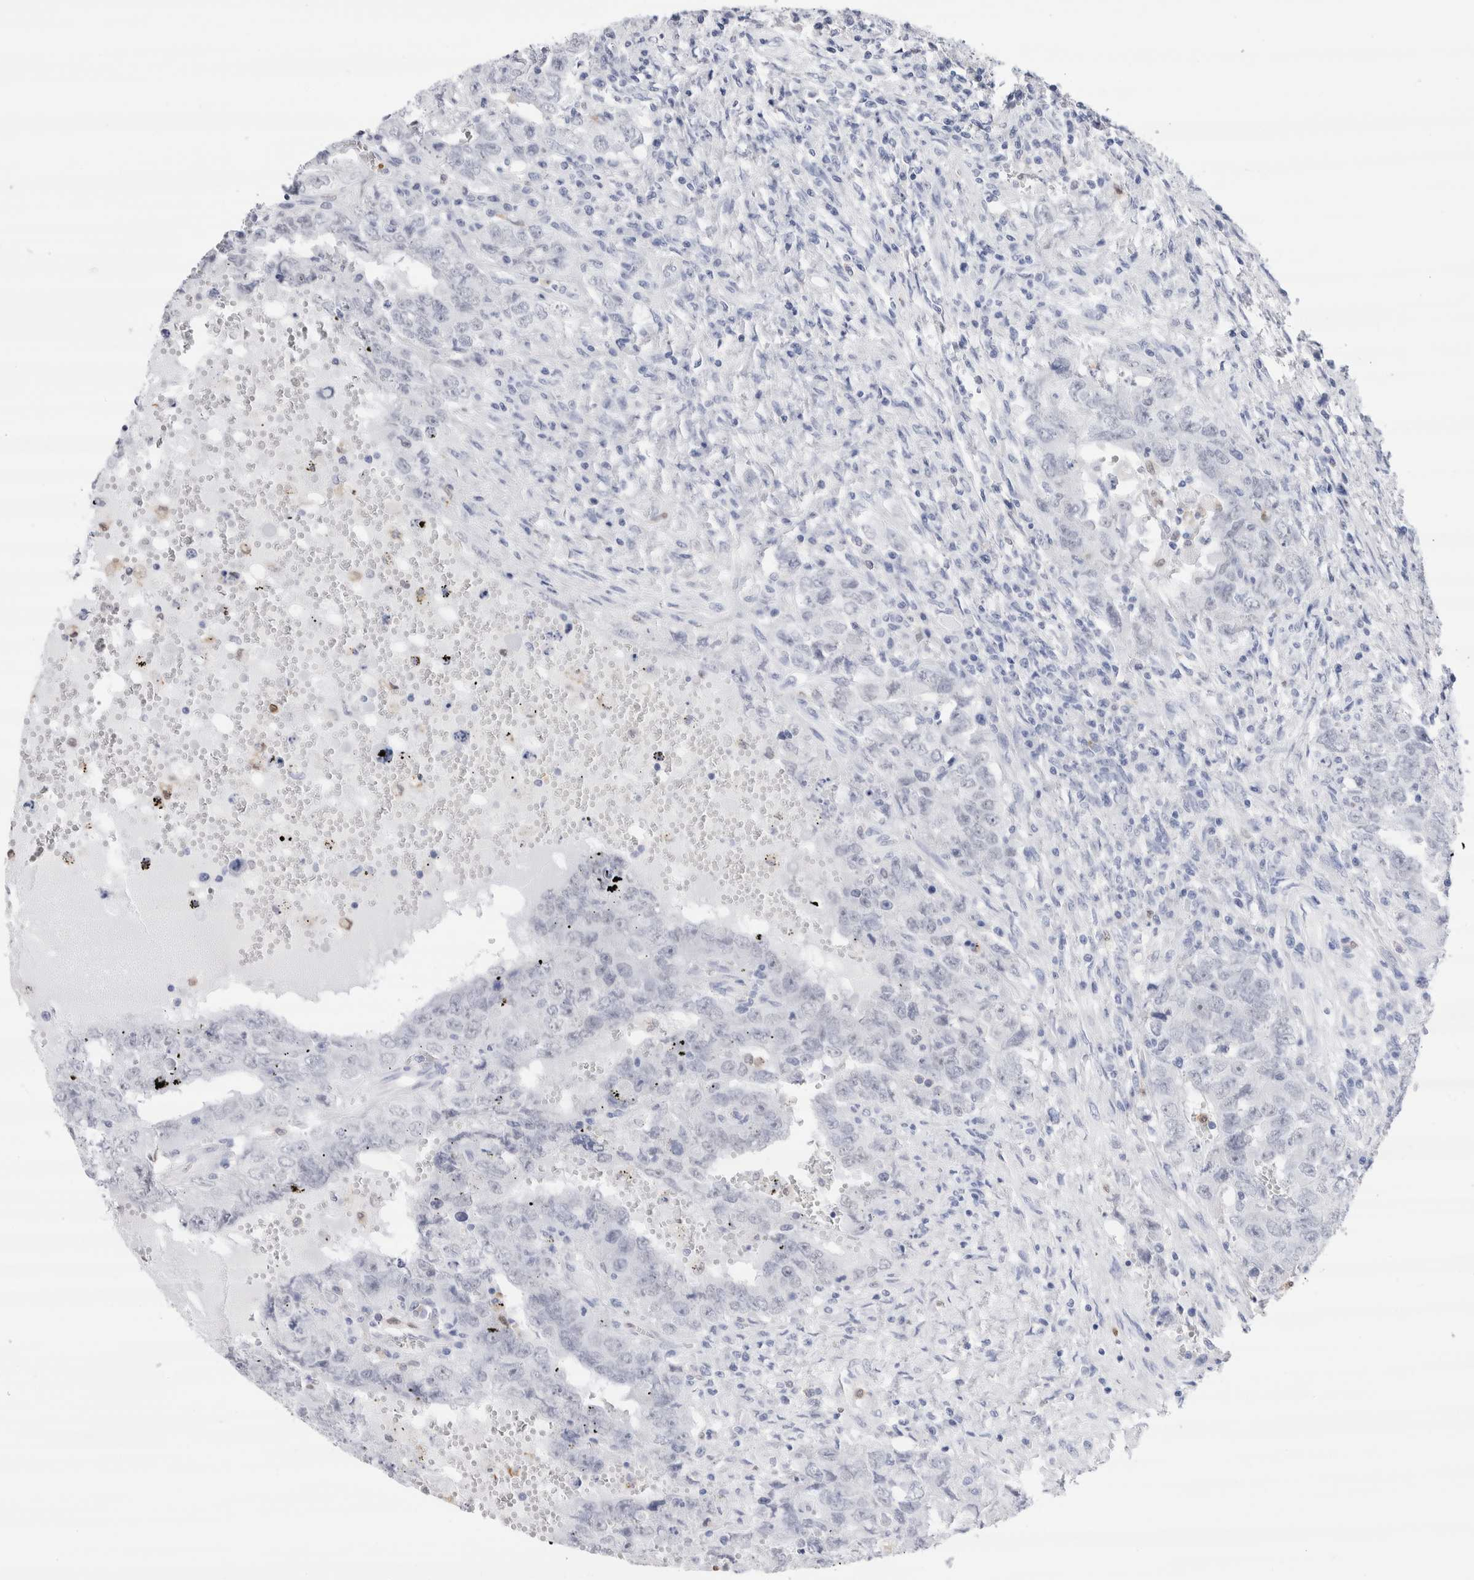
{"staining": {"intensity": "negative", "quantity": "none", "location": "none"}, "tissue": "testis cancer", "cell_type": "Tumor cells", "image_type": "cancer", "snomed": [{"axis": "morphology", "description": "Carcinoma, Embryonal, NOS"}, {"axis": "topography", "description": "Testis"}], "caption": "Embryonal carcinoma (testis) stained for a protein using immunohistochemistry (IHC) demonstrates no staining tumor cells.", "gene": "SLC10A5", "patient": {"sex": "male", "age": 26}}